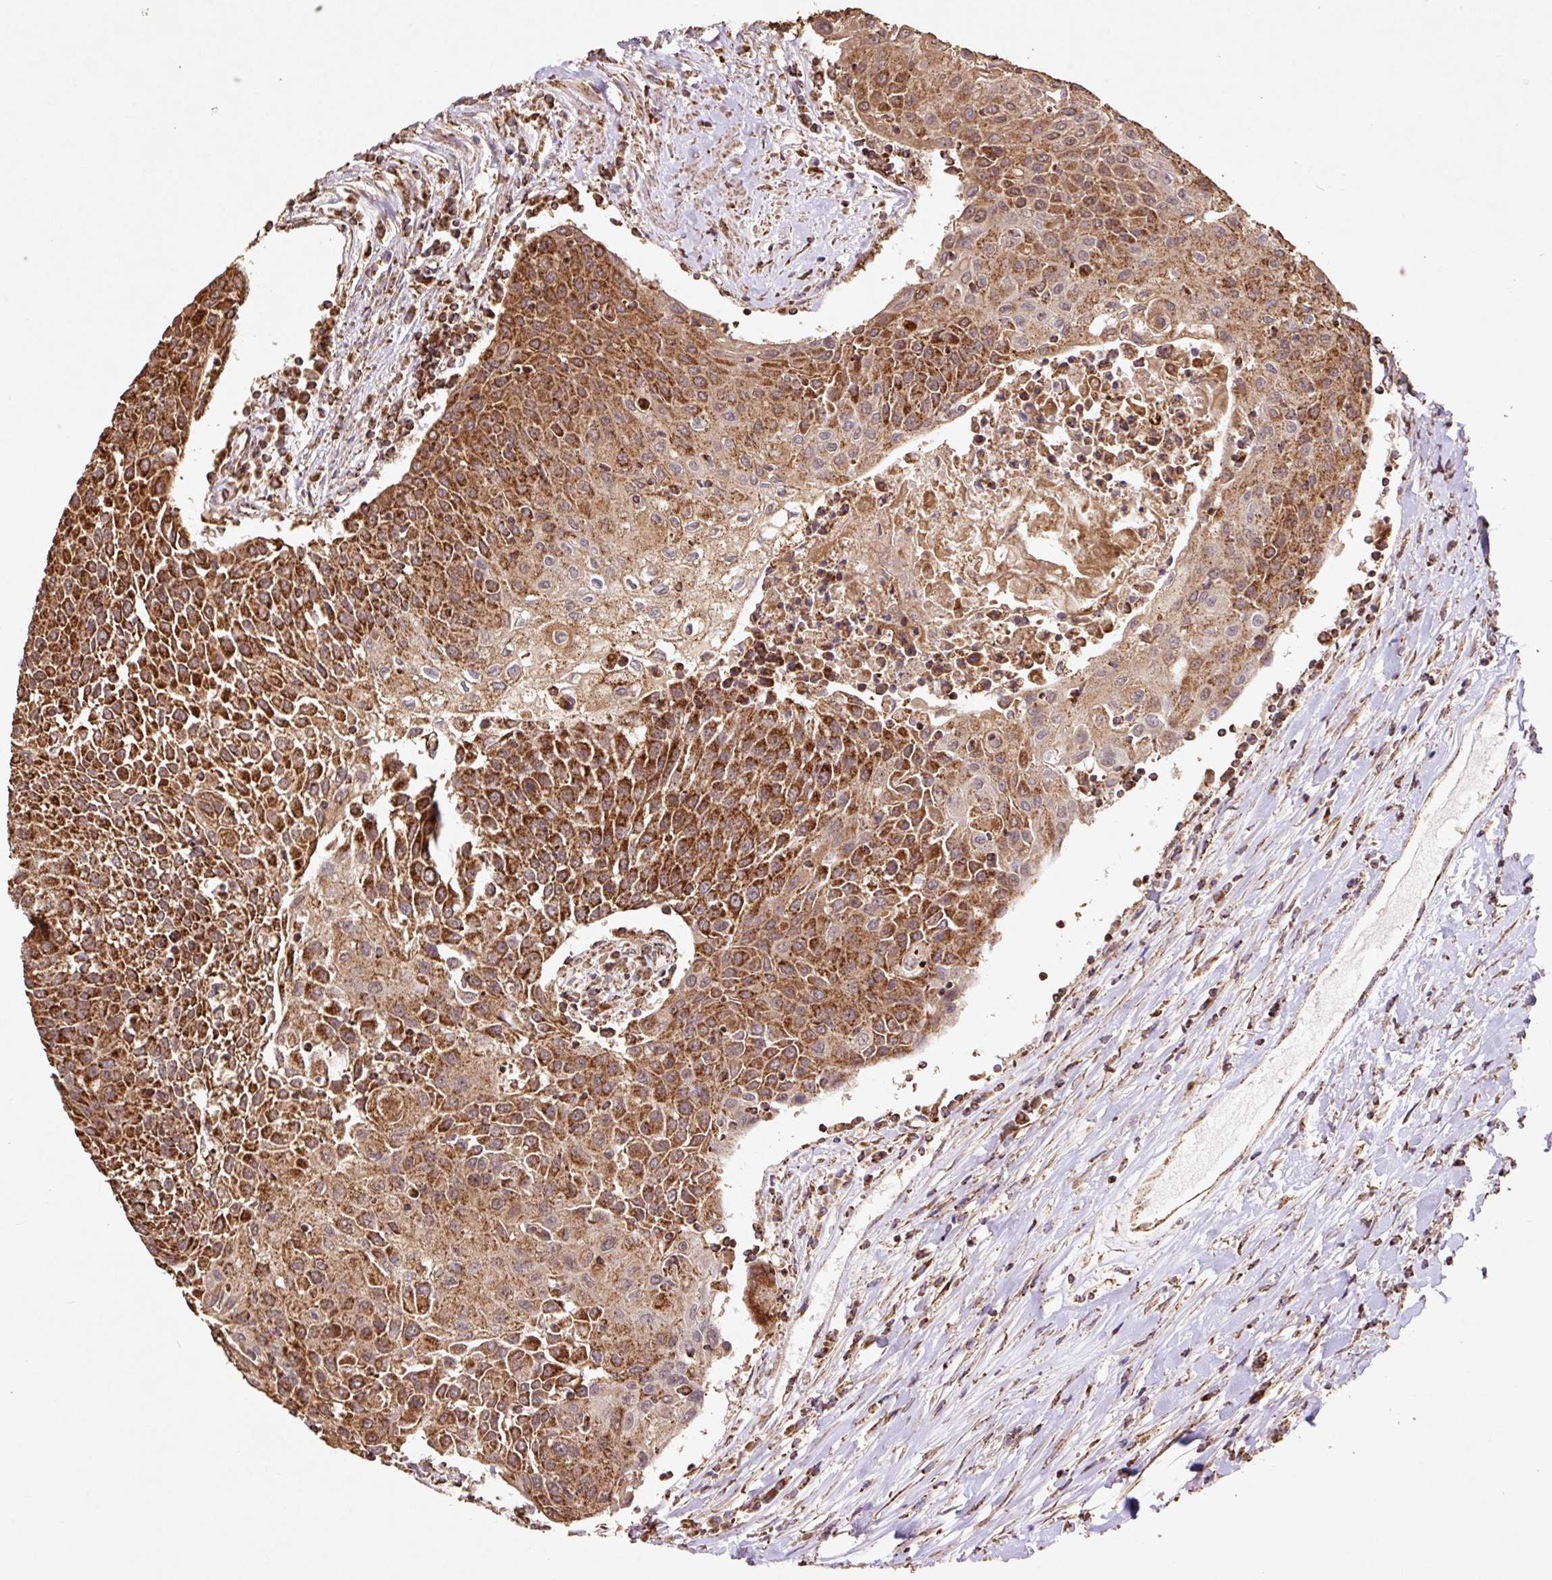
{"staining": {"intensity": "strong", "quantity": ">75%", "location": "cytoplasmic/membranous"}, "tissue": "urothelial cancer", "cell_type": "Tumor cells", "image_type": "cancer", "snomed": [{"axis": "morphology", "description": "Urothelial carcinoma, High grade"}, {"axis": "topography", "description": "Urinary bladder"}], "caption": "Protein expression analysis of human urothelial carcinoma (high-grade) reveals strong cytoplasmic/membranous positivity in approximately >75% of tumor cells.", "gene": "ATP5F1A", "patient": {"sex": "female", "age": 85}}